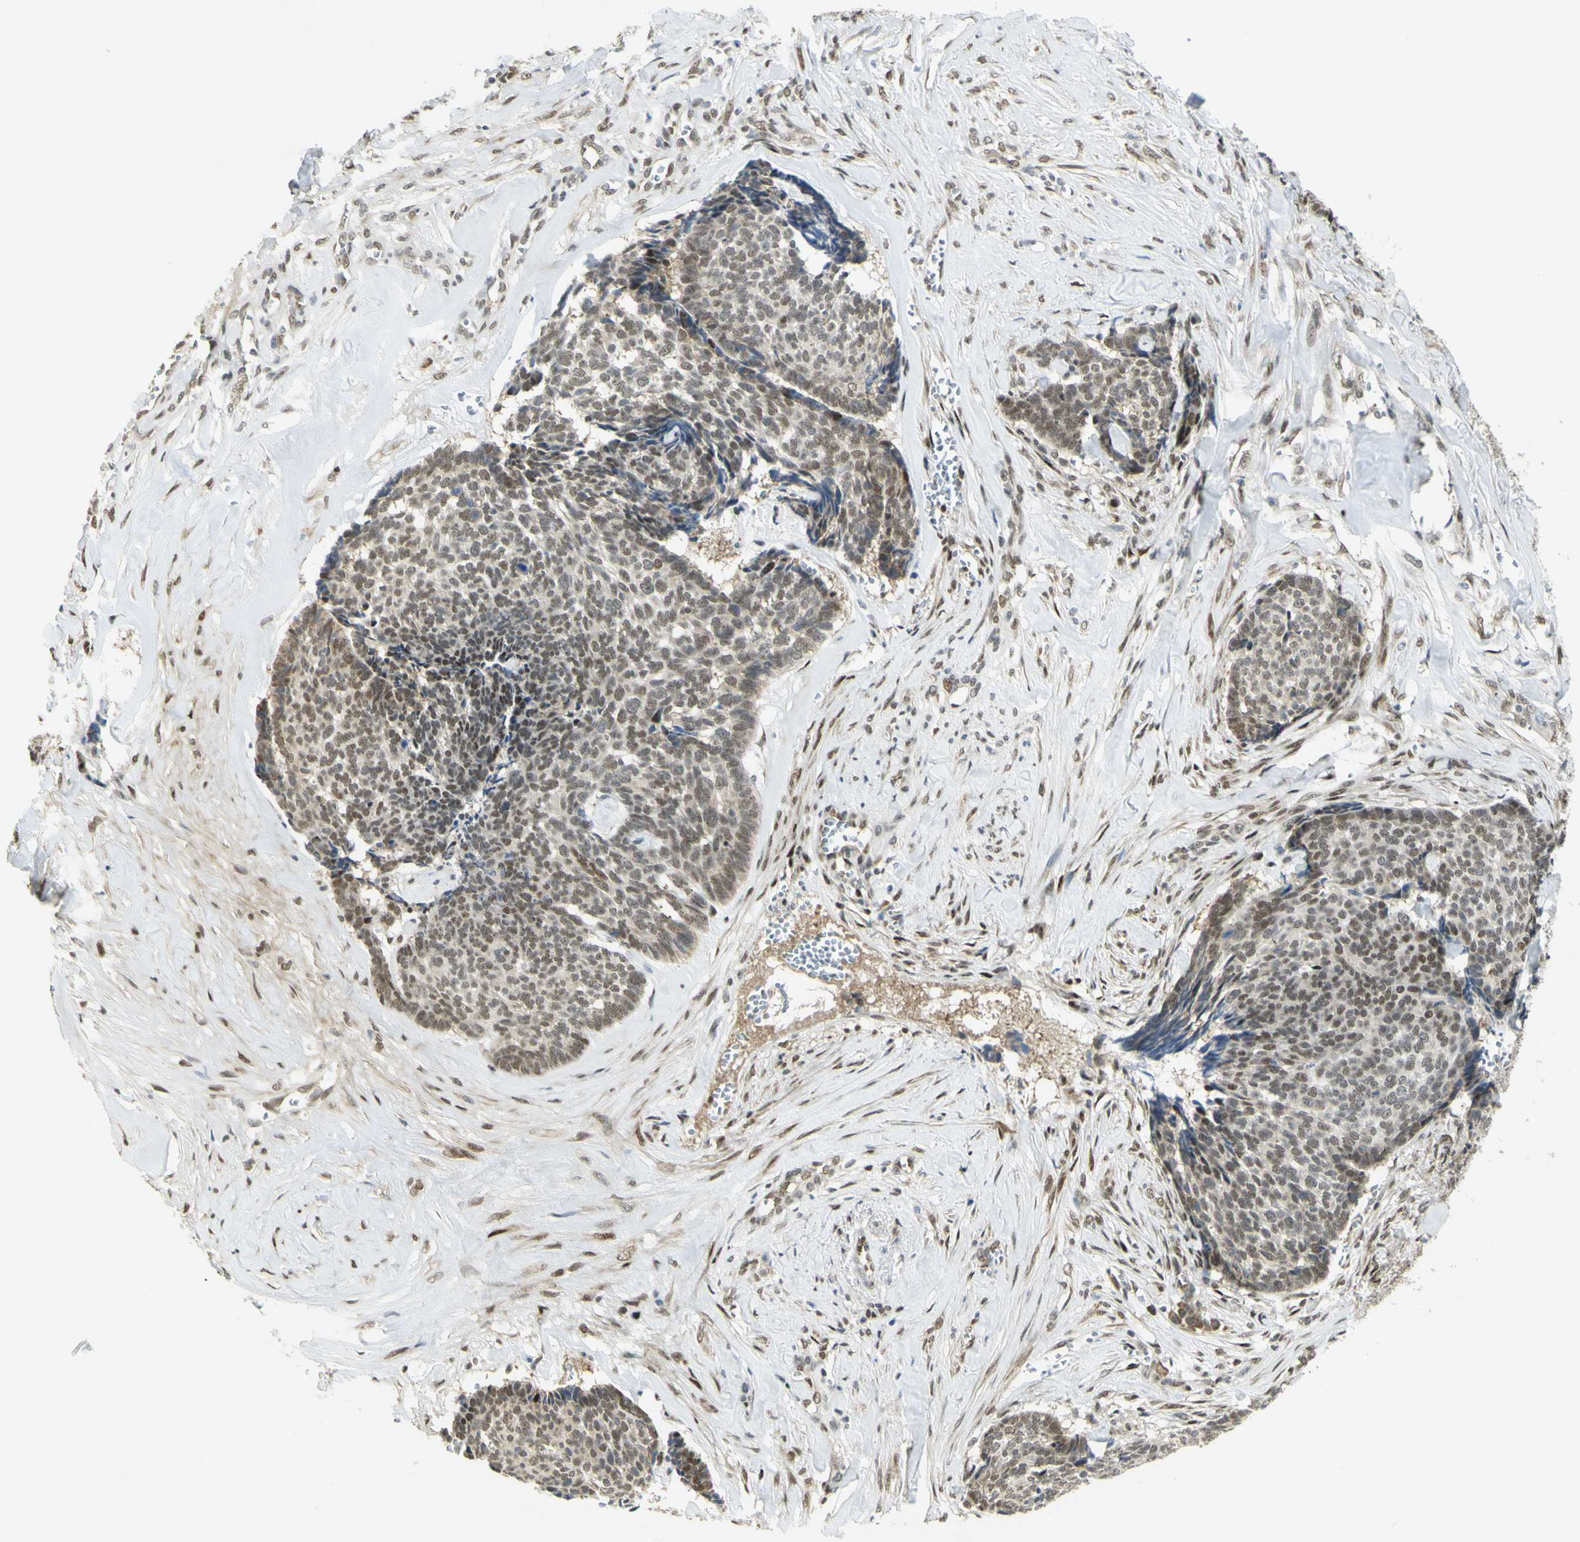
{"staining": {"intensity": "moderate", "quantity": ">75%", "location": "nuclear"}, "tissue": "skin cancer", "cell_type": "Tumor cells", "image_type": "cancer", "snomed": [{"axis": "morphology", "description": "Basal cell carcinoma"}, {"axis": "topography", "description": "Skin"}], "caption": "Moderate nuclear staining is present in approximately >75% of tumor cells in skin cancer (basal cell carcinoma).", "gene": "DDX1", "patient": {"sex": "male", "age": 84}}